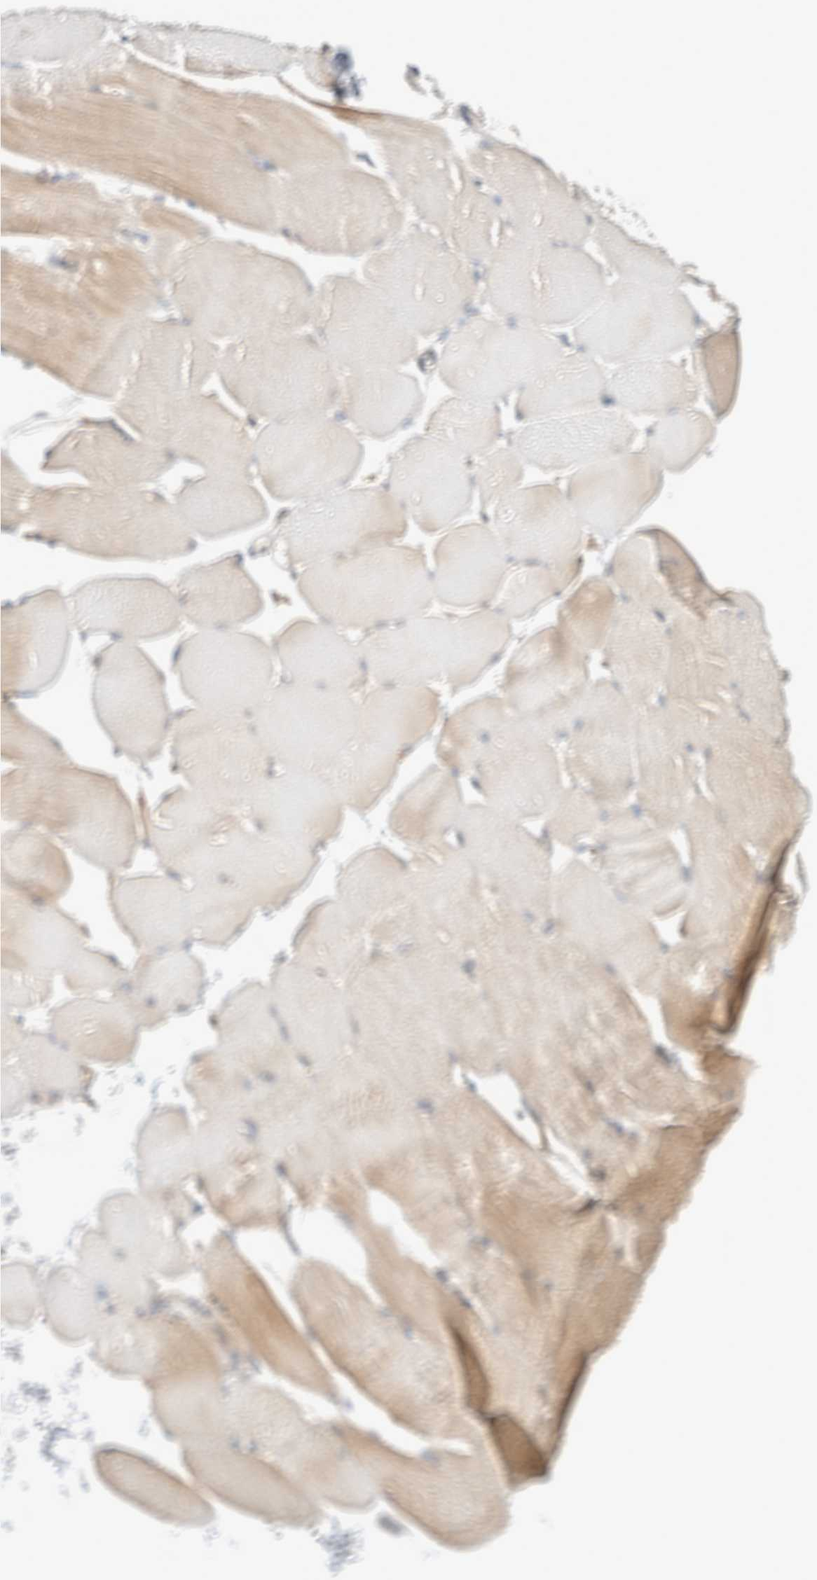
{"staining": {"intensity": "moderate", "quantity": "25%-75%", "location": "cytoplasmic/membranous"}, "tissue": "skeletal muscle", "cell_type": "Myocytes", "image_type": "normal", "snomed": [{"axis": "morphology", "description": "Normal tissue, NOS"}, {"axis": "topography", "description": "Skeletal muscle"}, {"axis": "topography", "description": "Parathyroid gland"}], "caption": "Brown immunohistochemical staining in benign skeletal muscle exhibits moderate cytoplasmic/membranous positivity in approximately 25%-75% of myocytes. (Brightfield microscopy of DAB IHC at high magnification).", "gene": "ARFGEF2", "patient": {"sex": "female", "age": 37}}